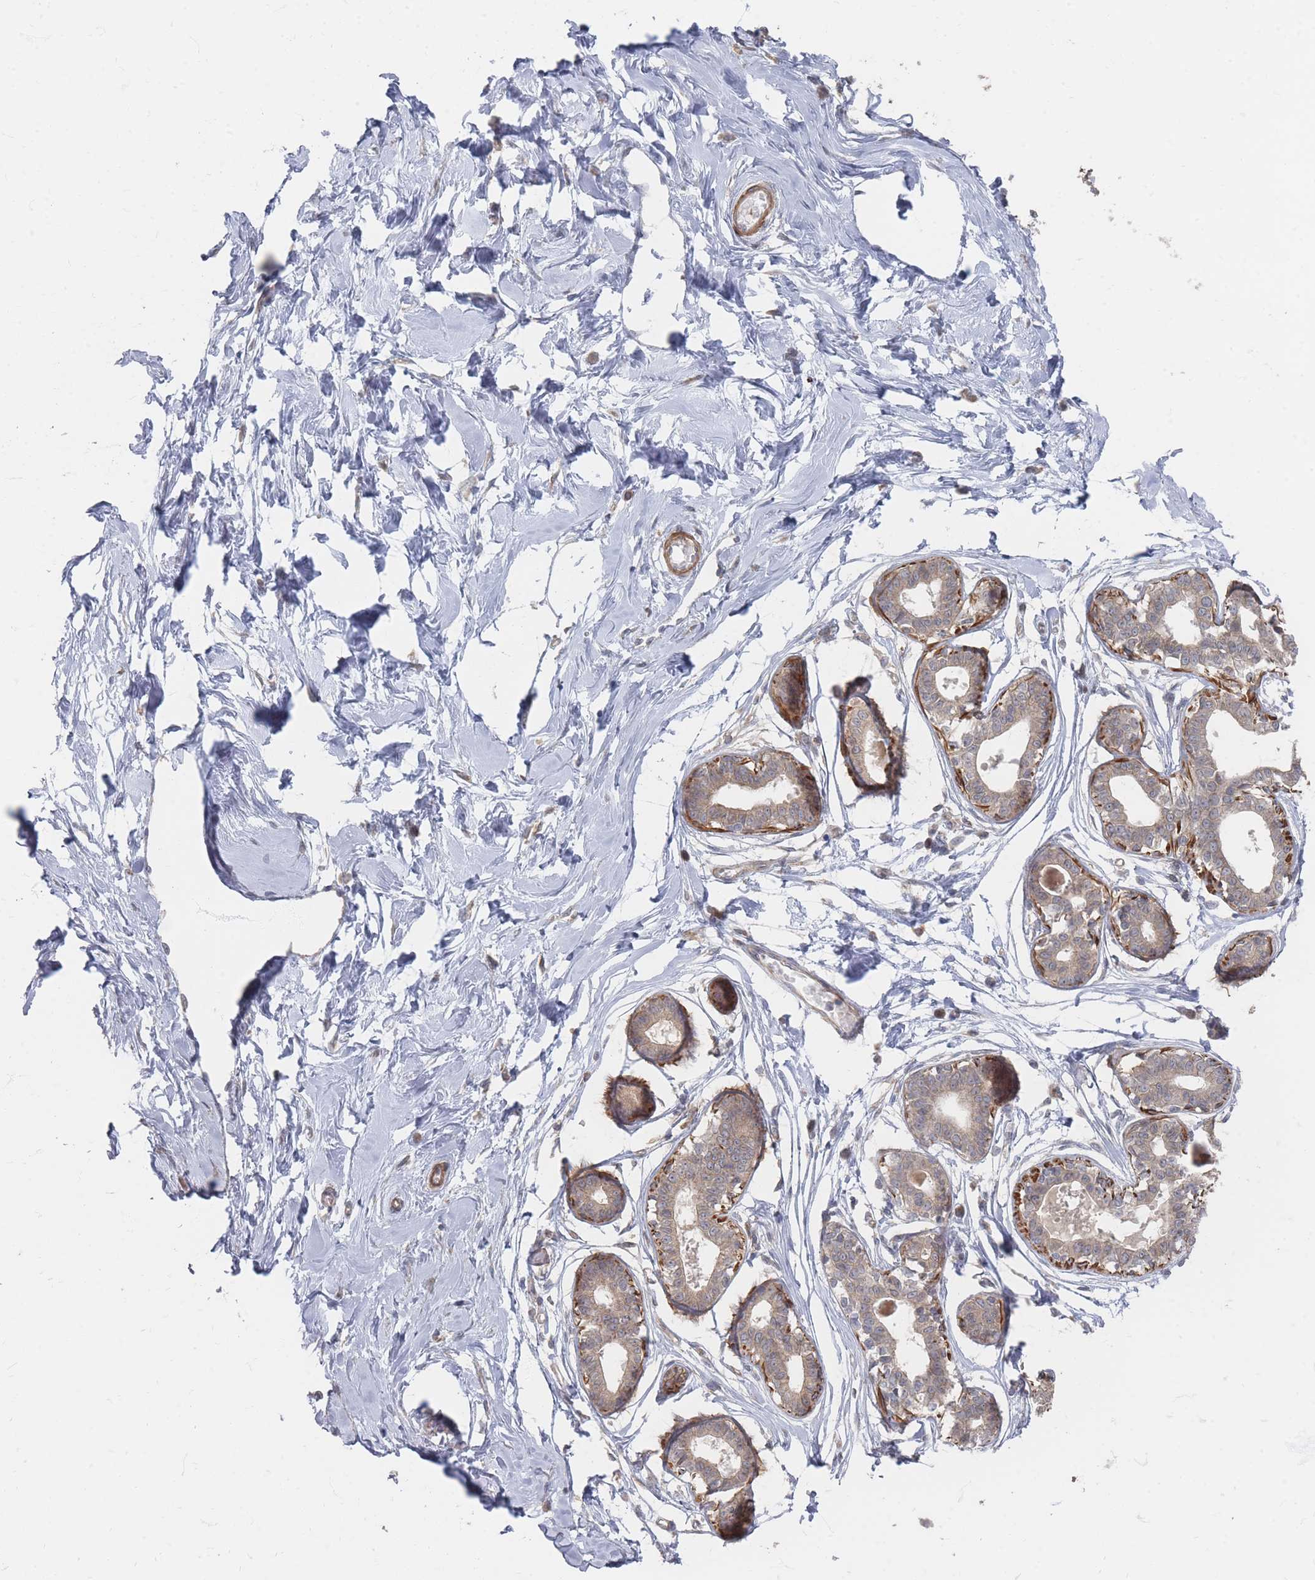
{"staining": {"intensity": "negative", "quantity": "none", "location": "none"}, "tissue": "breast", "cell_type": "Adipocytes", "image_type": "normal", "snomed": [{"axis": "morphology", "description": "Normal tissue, NOS"}, {"axis": "topography", "description": "Breast"}], "caption": "Adipocytes are negative for protein expression in normal human breast. The staining was performed using DAB to visualize the protein expression in brown, while the nuclei were stained in blue with hematoxylin (Magnification: 20x).", "gene": "GLE1", "patient": {"sex": "female", "age": 45}}